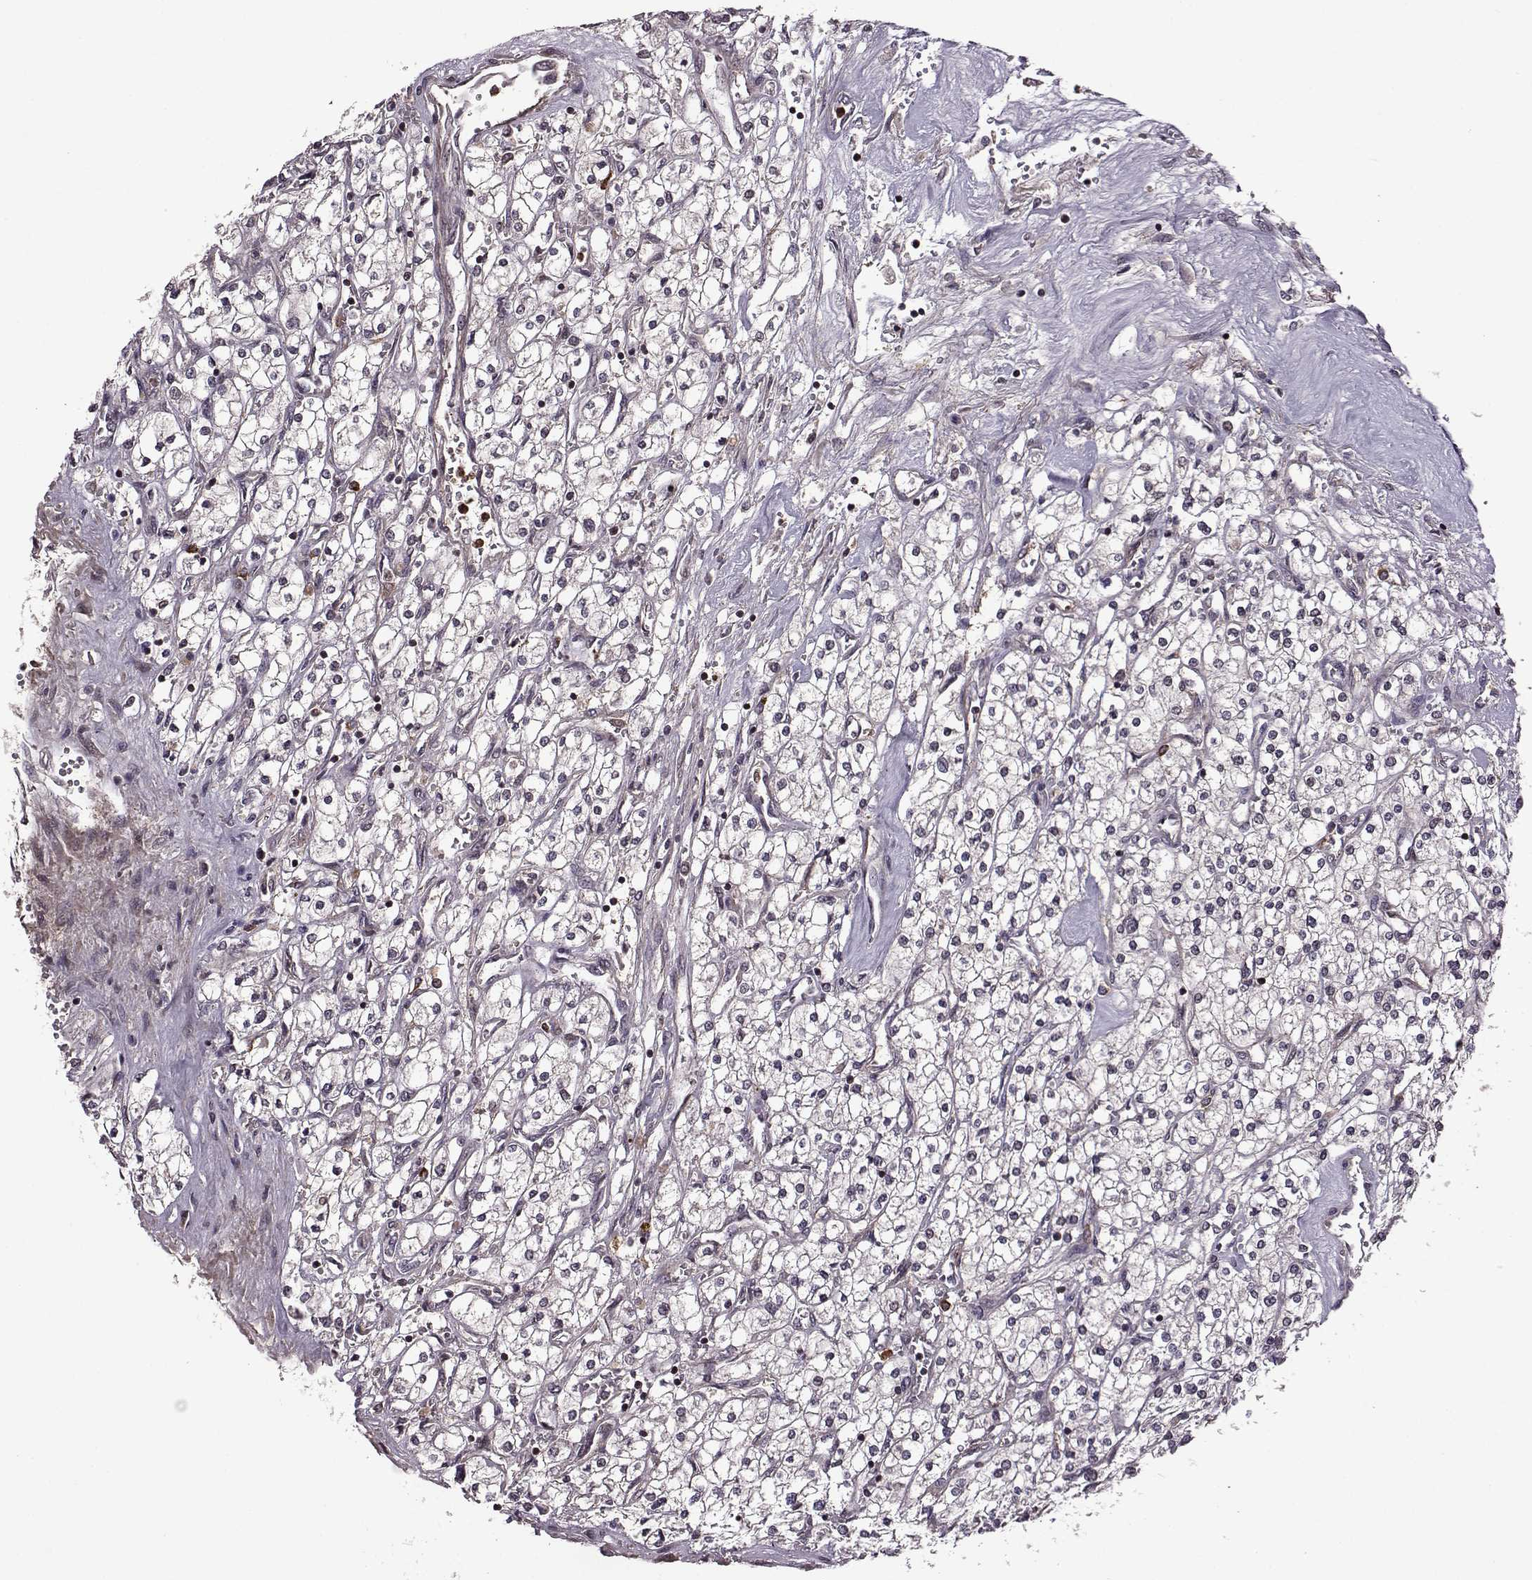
{"staining": {"intensity": "negative", "quantity": "none", "location": "none"}, "tissue": "renal cancer", "cell_type": "Tumor cells", "image_type": "cancer", "snomed": [{"axis": "morphology", "description": "Adenocarcinoma, NOS"}, {"axis": "topography", "description": "Kidney"}], "caption": "Immunohistochemistry of adenocarcinoma (renal) reveals no positivity in tumor cells.", "gene": "TRMU", "patient": {"sex": "male", "age": 80}}